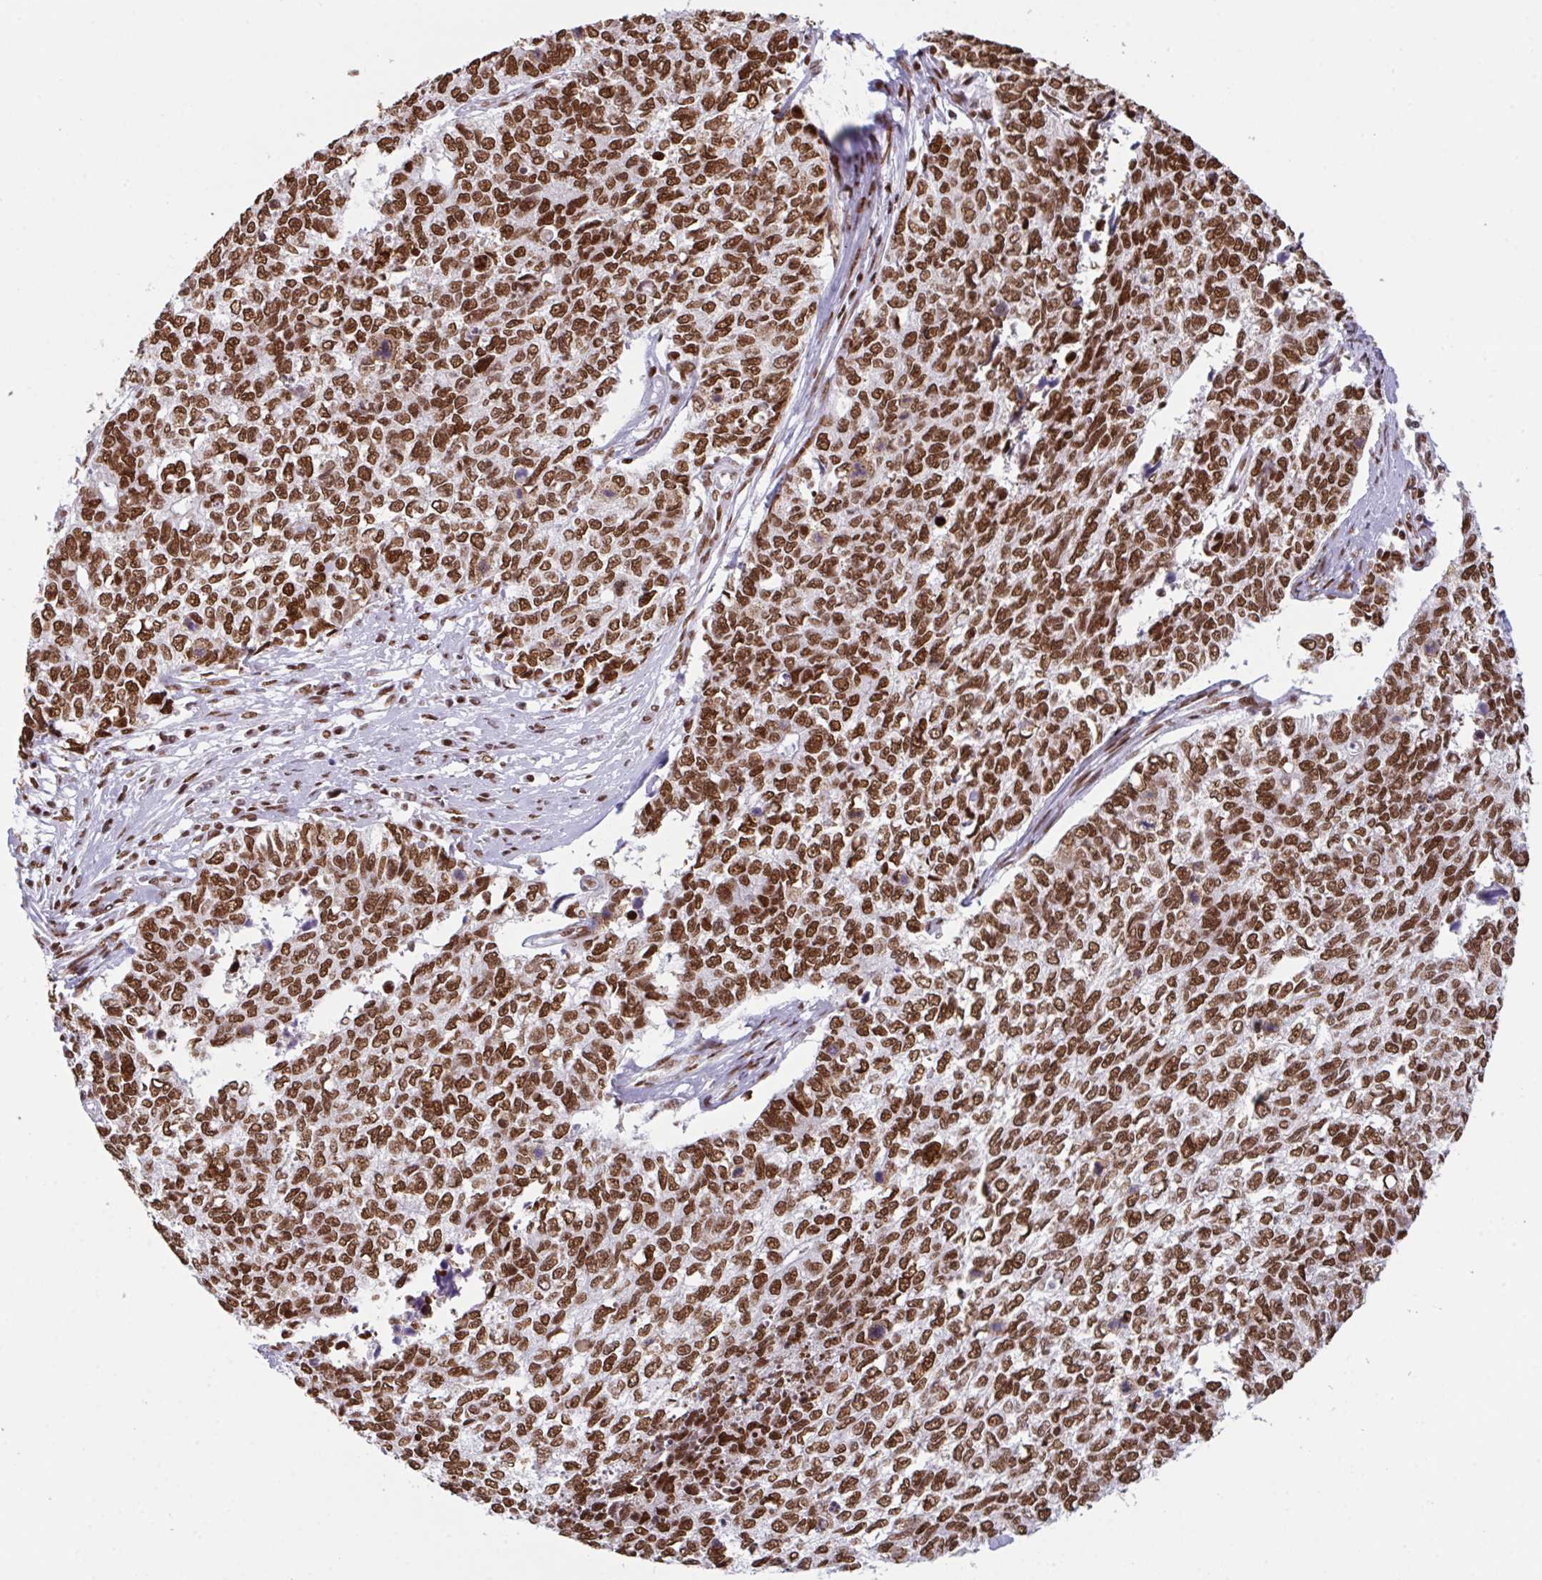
{"staining": {"intensity": "strong", "quantity": ">75%", "location": "nuclear"}, "tissue": "cervical cancer", "cell_type": "Tumor cells", "image_type": "cancer", "snomed": [{"axis": "morphology", "description": "Adenocarcinoma, NOS"}, {"axis": "topography", "description": "Cervix"}], "caption": "A high amount of strong nuclear positivity is seen in about >75% of tumor cells in cervical adenocarcinoma tissue. (DAB (3,3'-diaminobenzidine) = brown stain, brightfield microscopy at high magnification).", "gene": "CLP1", "patient": {"sex": "female", "age": 63}}